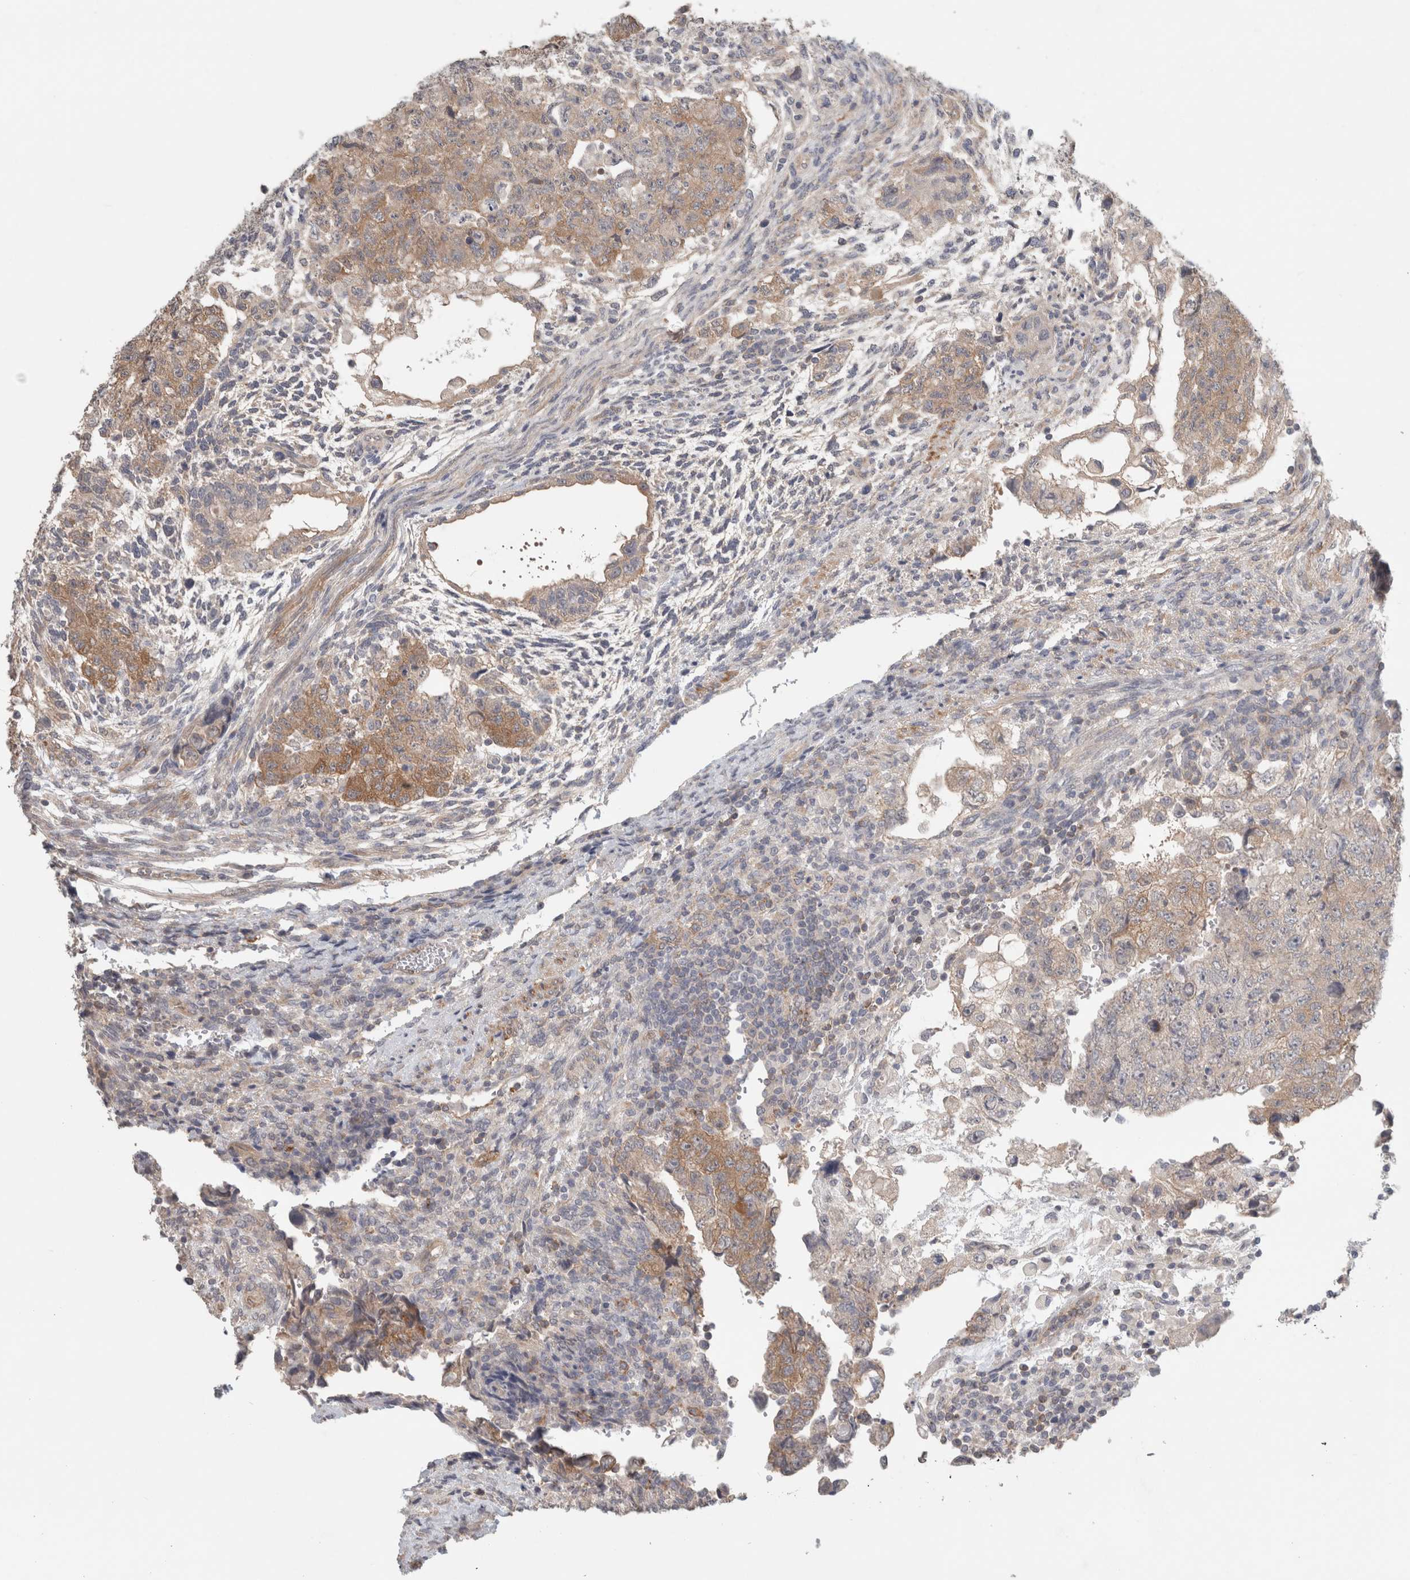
{"staining": {"intensity": "moderate", "quantity": "25%-75%", "location": "cytoplasmic/membranous"}, "tissue": "testis cancer", "cell_type": "Tumor cells", "image_type": "cancer", "snomed": [{"axis": "morphology", "description": "Normal tissue, NOS"}, {"axis": "morphology", "description": "Carcinoma, Embryonal, NOS"}, {"axis": "topography", "description": "Testis"}], "caption": "About 25%-75% of tumor cells in human testis embryonal carcinoma display moderate cytoplasmic/membranous protein positivity as visualized by brown immunohistochemical staining.", "gene": "RASAL2", "patient": {"sex": "male", "age": 36}}